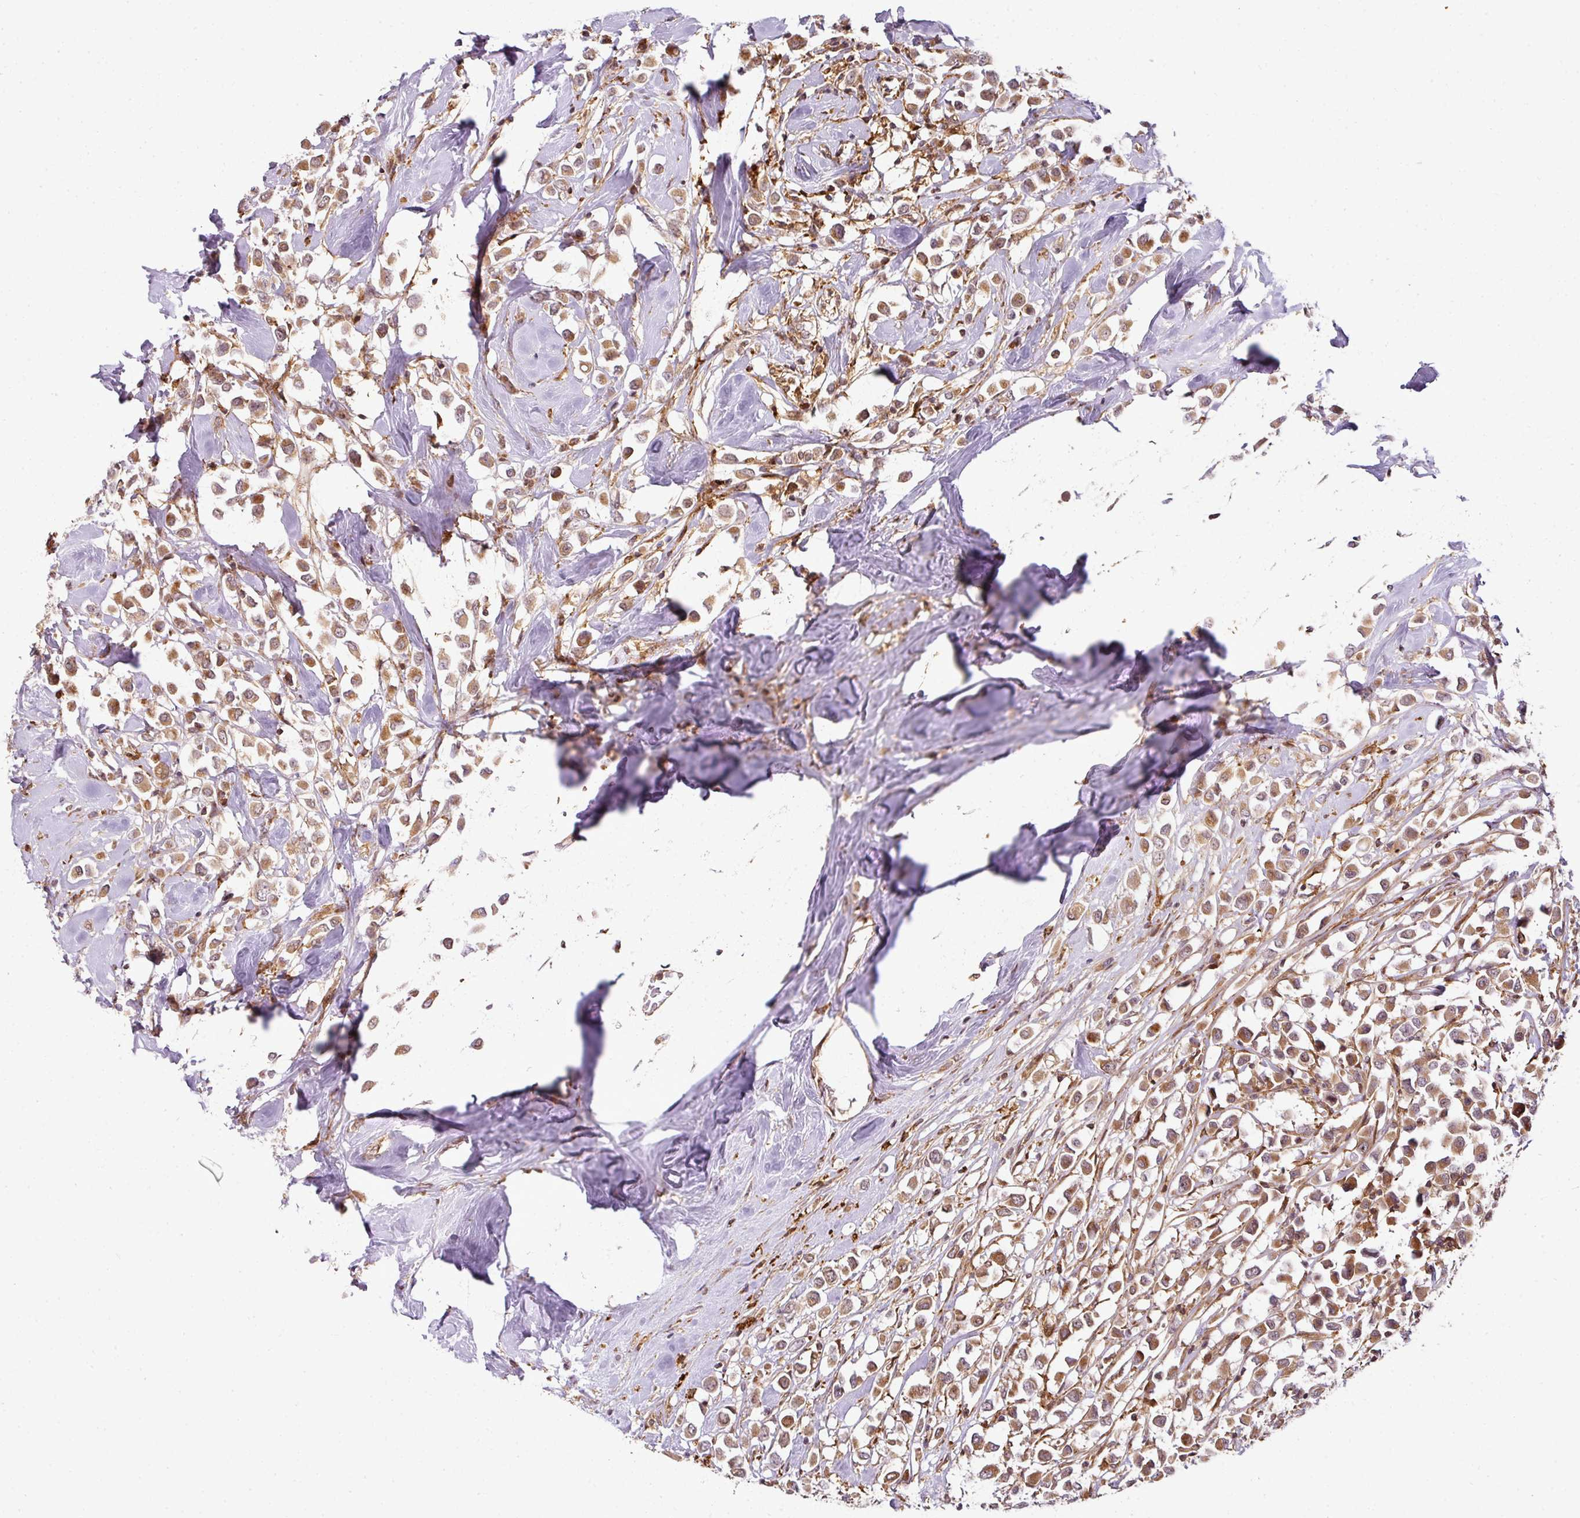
{"staining": {"intensity": "moderate", "quantity": ">75%", "location": "cytoplasmic/membranous"}, "tissue": "breast cancer", "cell_type": "Tumor cells", "image_type": "cancer", "snomed": [{"axis": "morphology", "description": "Duct carcinoma"}, {"axis": "topography", "description": "Breast"}], "caption": "Protein analysis of breast cancer (invasive ductal carcinoma) tissue demonstrates moderate cytoplasmic/membranous positivity in approximately >75% of tumor cells. (DAB IHC, brown staining for protein, blue staining for nuclei).", "gene": "ATAT1", "patient": {"sex": "female", "age": 61}}